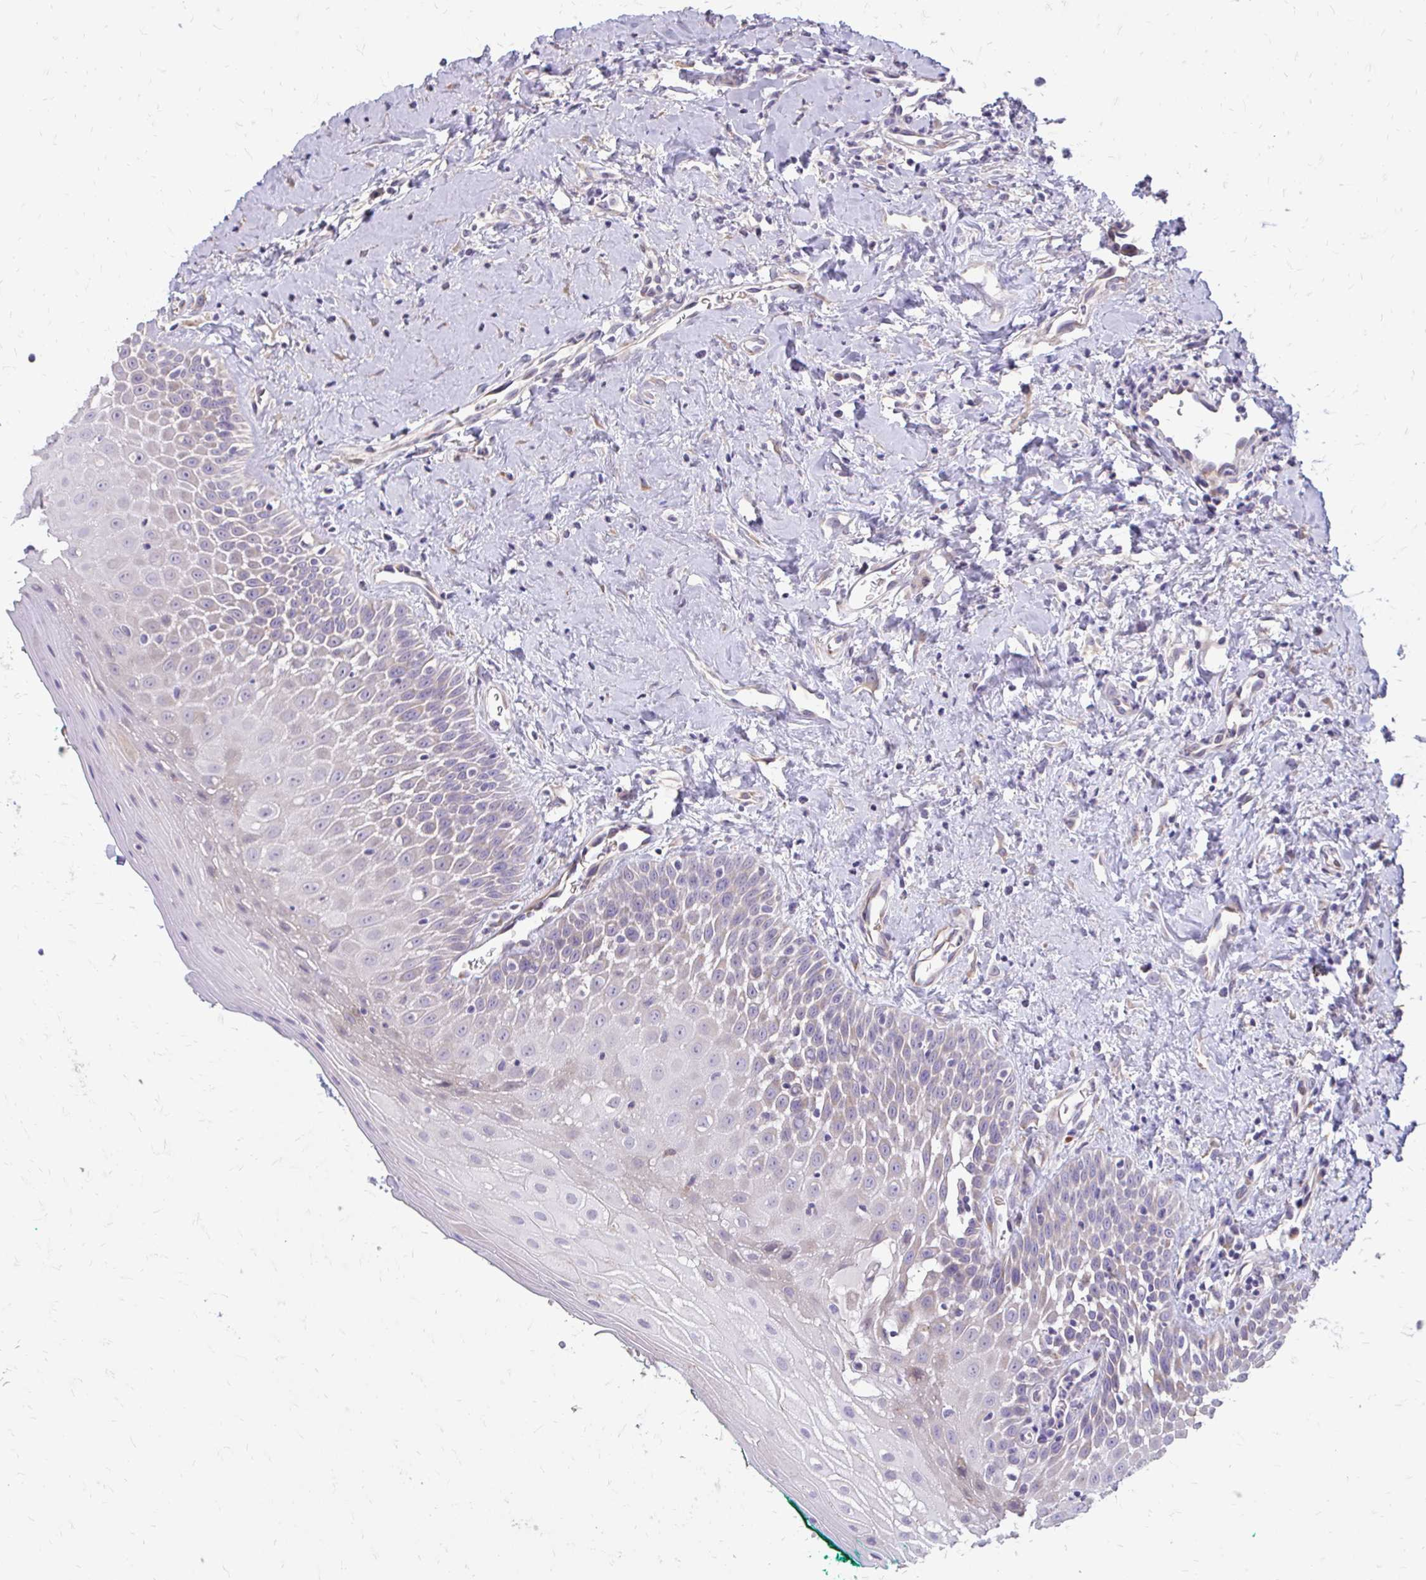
{"staining": {"intensity": "weak", "quantity": "<25%", "location": "cytoplasmic/membranous"}, "tissue": "oral mucosa", "cell_type": "Squamous epithelial cells", "image_type": "normal", "snomed": [{"axis": "morphology", "description": "Normal tissue, NOS"}, {"axis": "topography", "description": "Oral tissue"}], "caption": "Protein analysis of unremarkable oral mucosa reveals no significant staining in squamous epithelial cells.", "gene": "MYORG", "patient": {"sex": "female", "age": 70}}